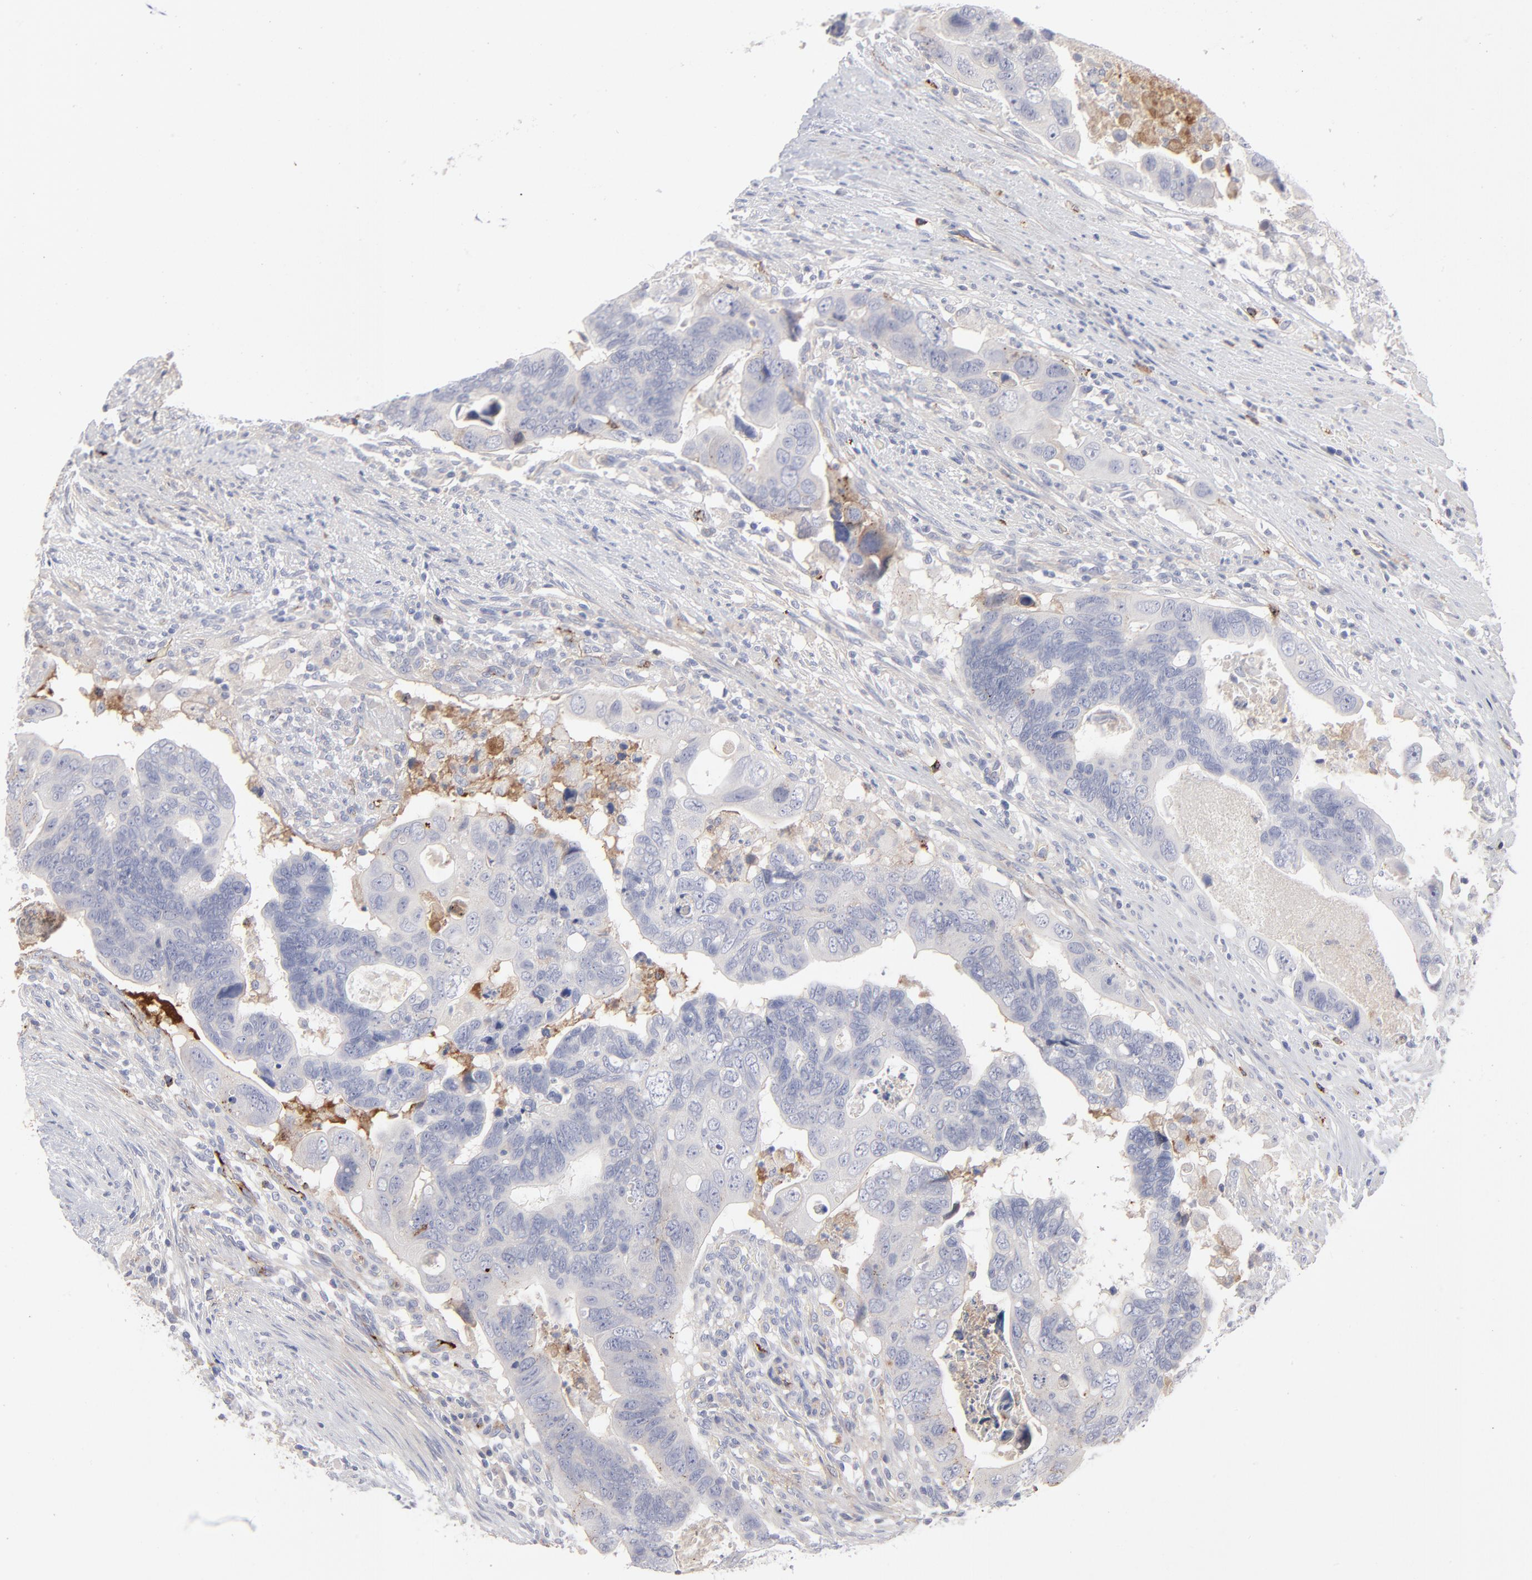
{"staining": {"intensity": "weak", "quantity": "<25%", "location": "cytoplasmic/membranous"}, "tissue": "colorectal cancer", "cell_type": "Tumor cells", "image_type": "cancer", "snomed": [{"axis": "morphology", "description": "Adenocarcinoma, NOS"}, {"axis": "topography", "description": "Rectum"}], "caption": "DAB (3,3'-diaminobenzidine) immunohistochemical staining of colorectal cancer demonstrates no significant staining in tumor cells.", "gene": "CCR3", "patient": {"sex": "male", "age": 53}}